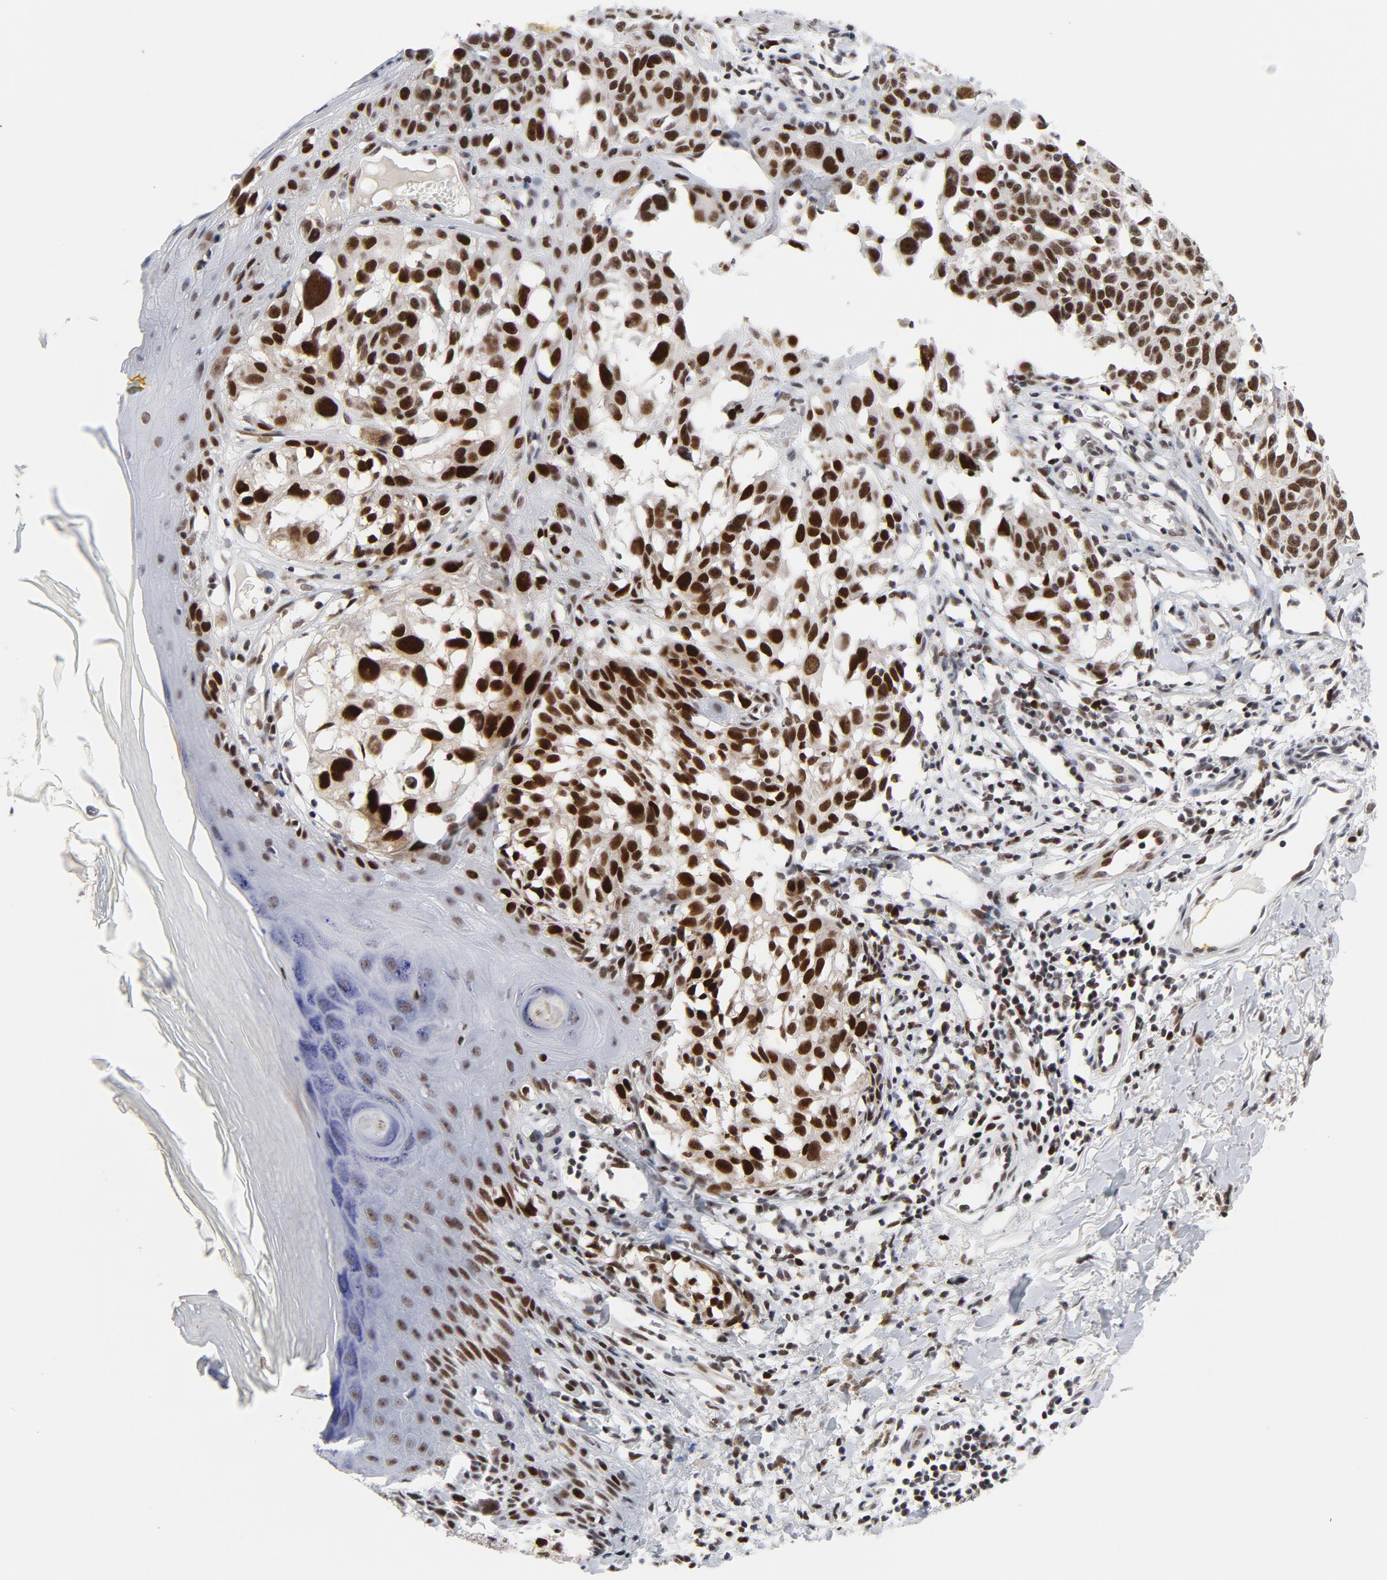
{"staining": {"intensity": "strong", "quantity": ">75%", "location": "nuclear"}, "tissue": "melanoma", "cell_type": "Tumor cells", "image_type": "cancer", "snomed": [{"axis": "morphology", "description": "Malignant melanoma, NOS"}, {"axis": "topography", "description": "Skin"}], "caption": "An immunohistochemistry image of neoplastic tissue is shown. Protein staining in brown highlights strong nuclear positivity in melanoma within tumor cells.", "gene": "RFC4", "patient": {"sex": "female", "age": 77}}